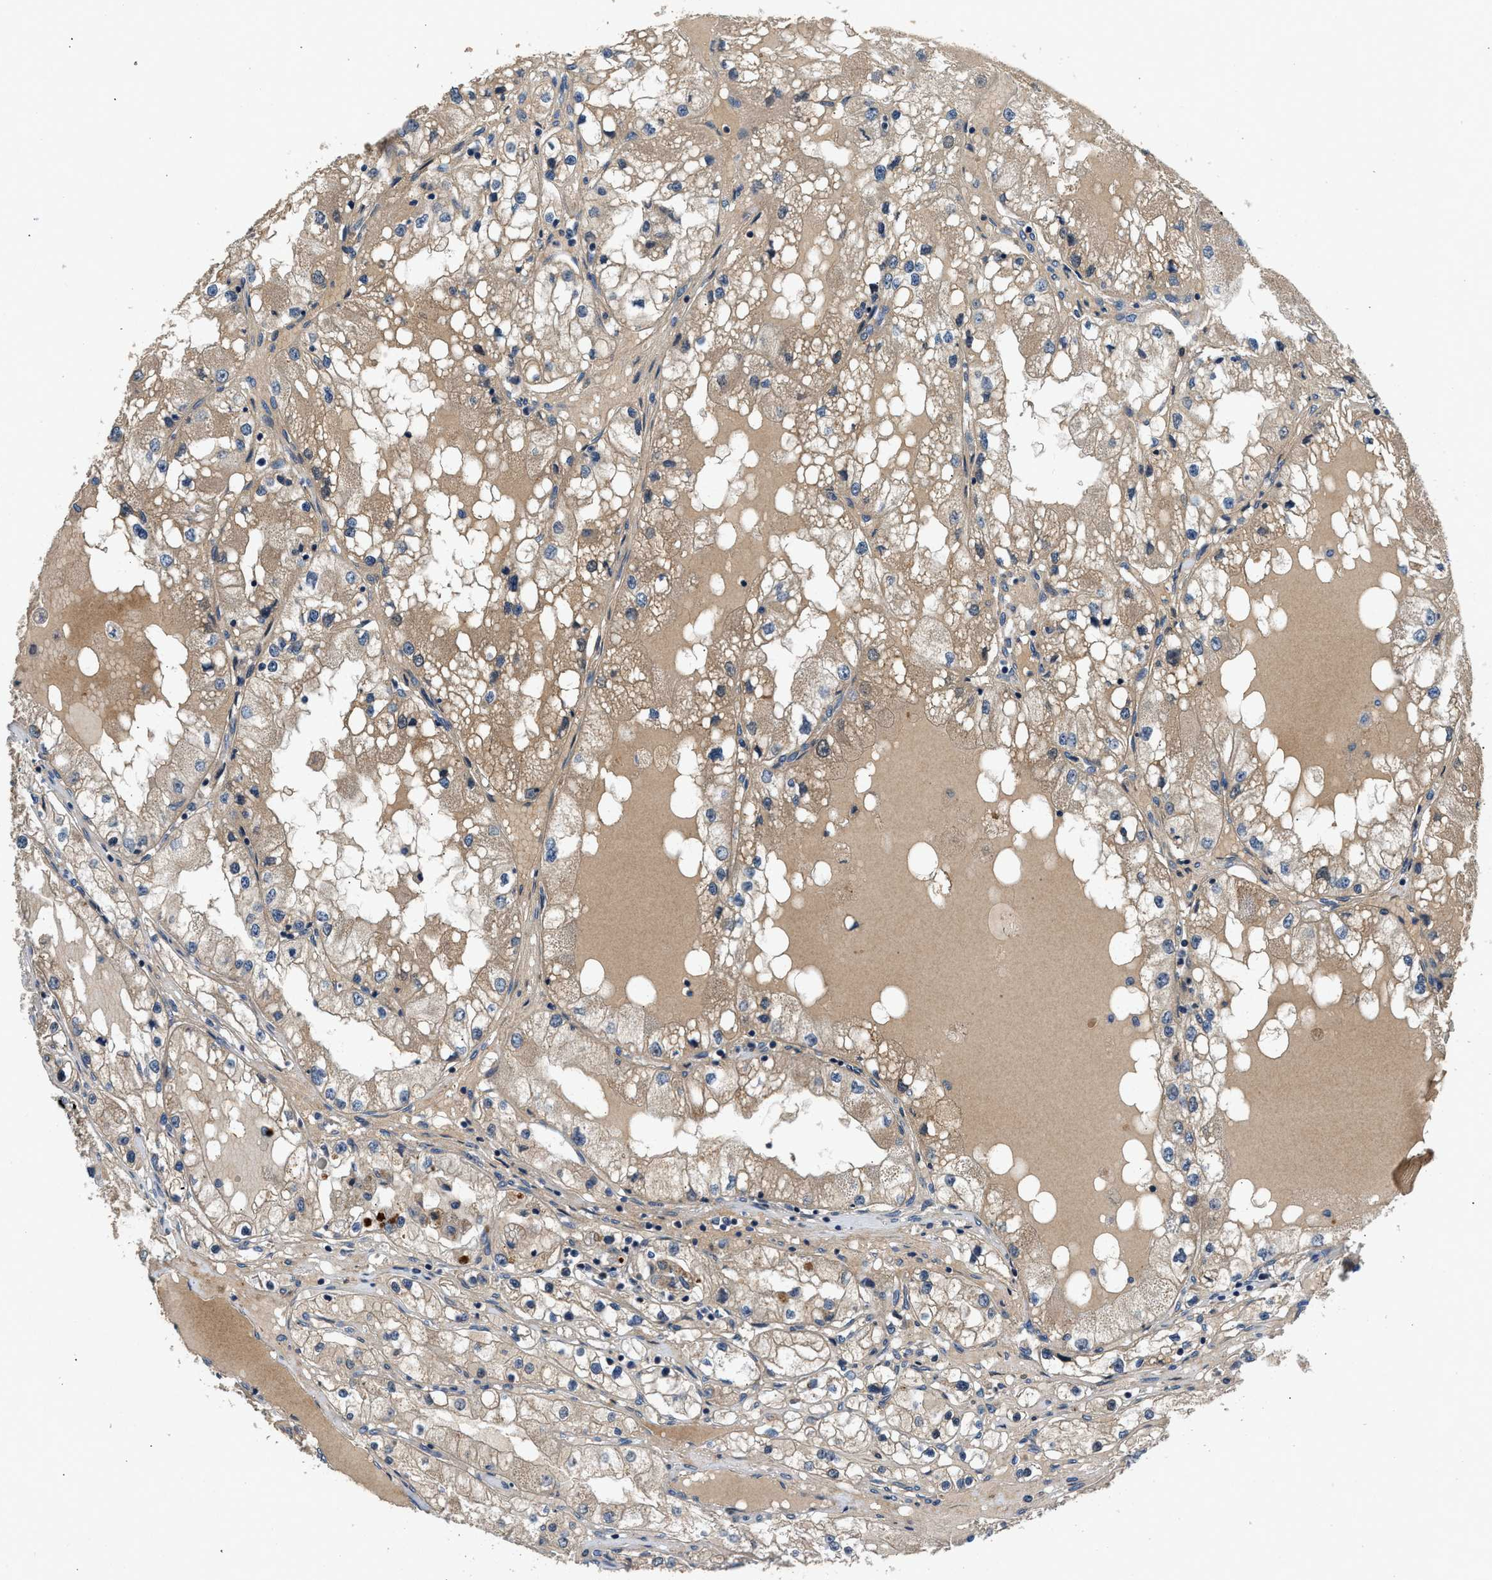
{"staining": {"intensity": "moderate", "quantity": ">75%", "location": "cytoplasmic/membranous"}, "tissue": "renal cancer", "cell_type": "Tumor cells", "image_type": "cancer", "snomed": [{"axis": "morphology", "description": "Adenocarcinoma, NOS"}, {"axis": "topography", "description": "Kidney"}], "caption": "Human renal cancer stained for a protein (brown) reveals moderate cytoplasmic/membranous positive expression in approximately >75% of tumor cells.", "gene": "IL3RA", "patient": {"sex": "male", "age": 68}}